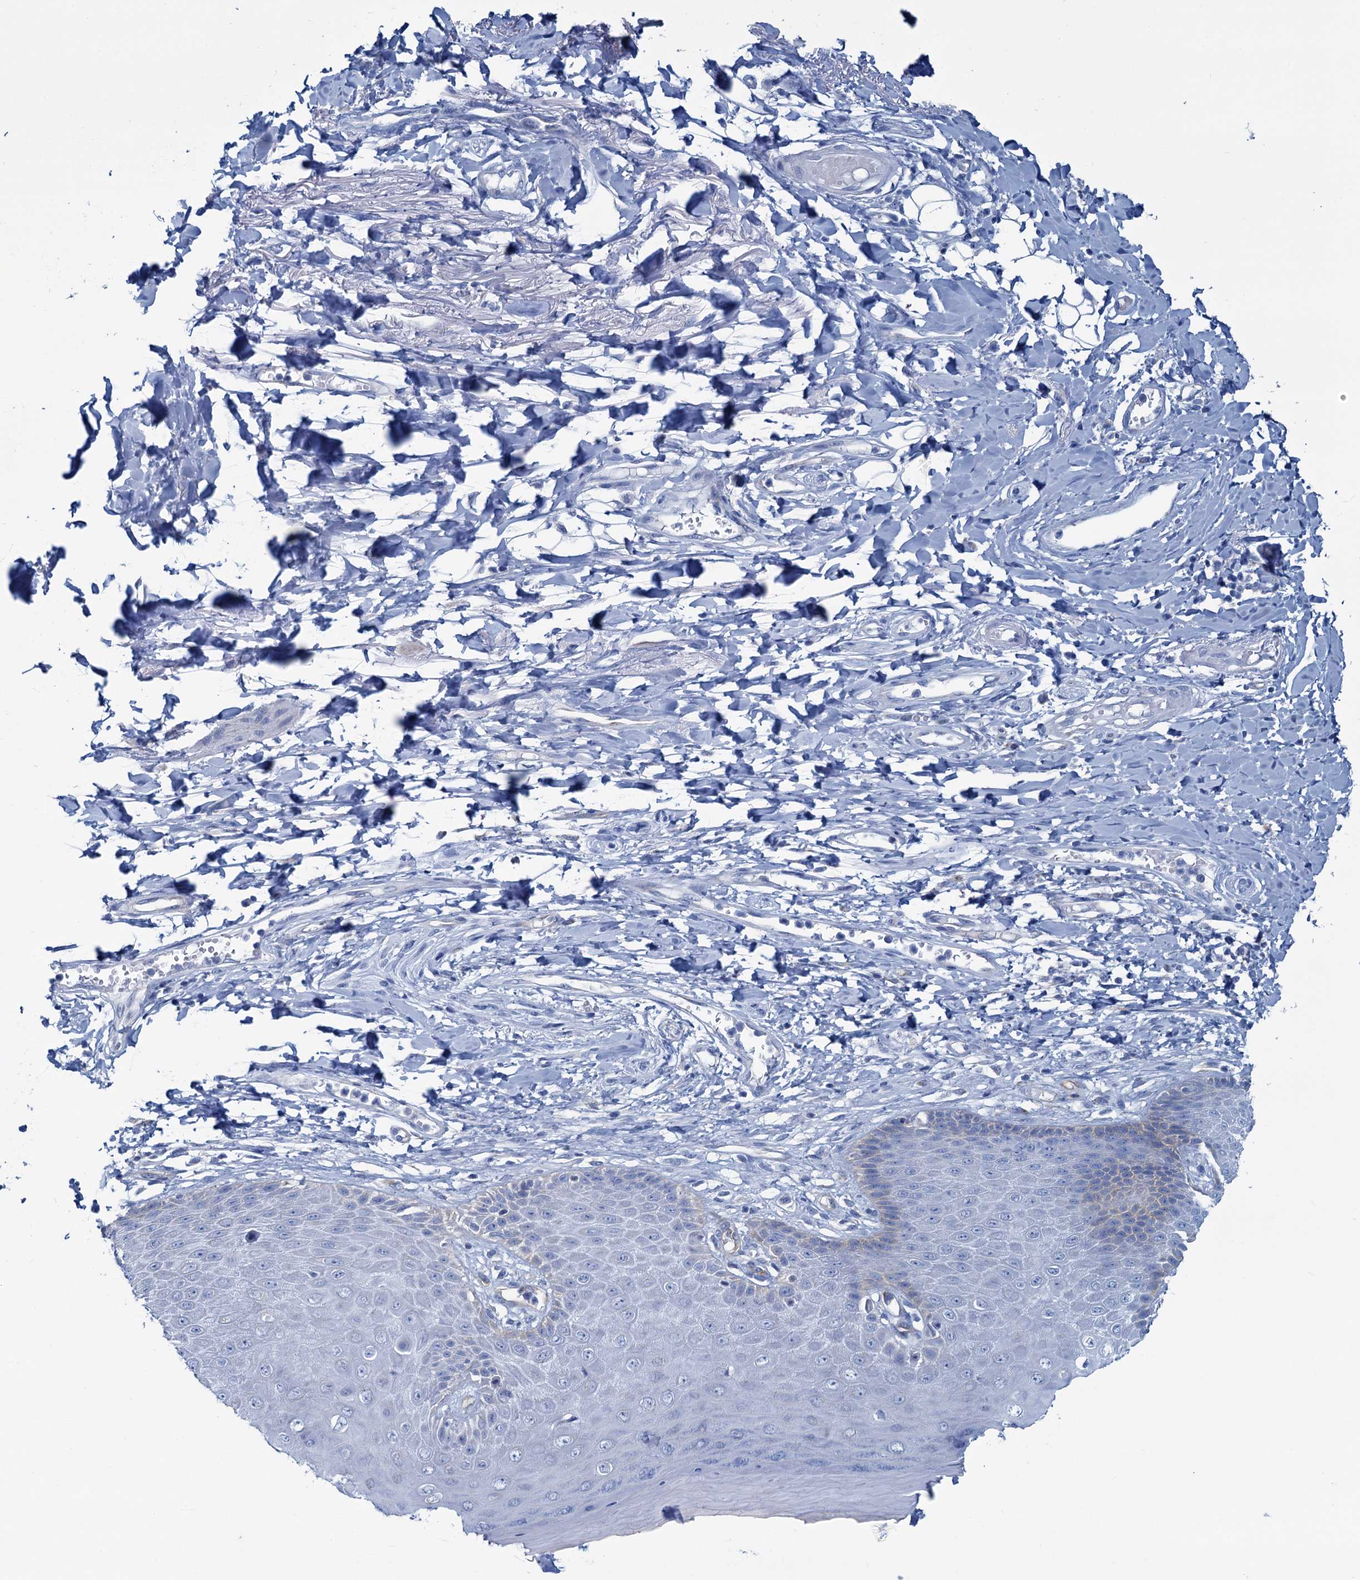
{"staining": {"intensity": "negative", "quantity": "none", "location": "none"}, "tissue": "skin", "cell_type": "Epidermal cells", "image_type": "normal", "snomed": [{"axis": "morphology", "description": "Normal tissue, NOS"}, {"axis": "topography", "description": "Anal"}], "caption": "Micrograph shows no protein positivity in epidermal cells of normal skin. The staining is performed using DAB brown chromogen with nuclei counter-stained in using hematoxylin.", "gene": "SLC1A3", "patient": {"sex": "male", "age": 78}}